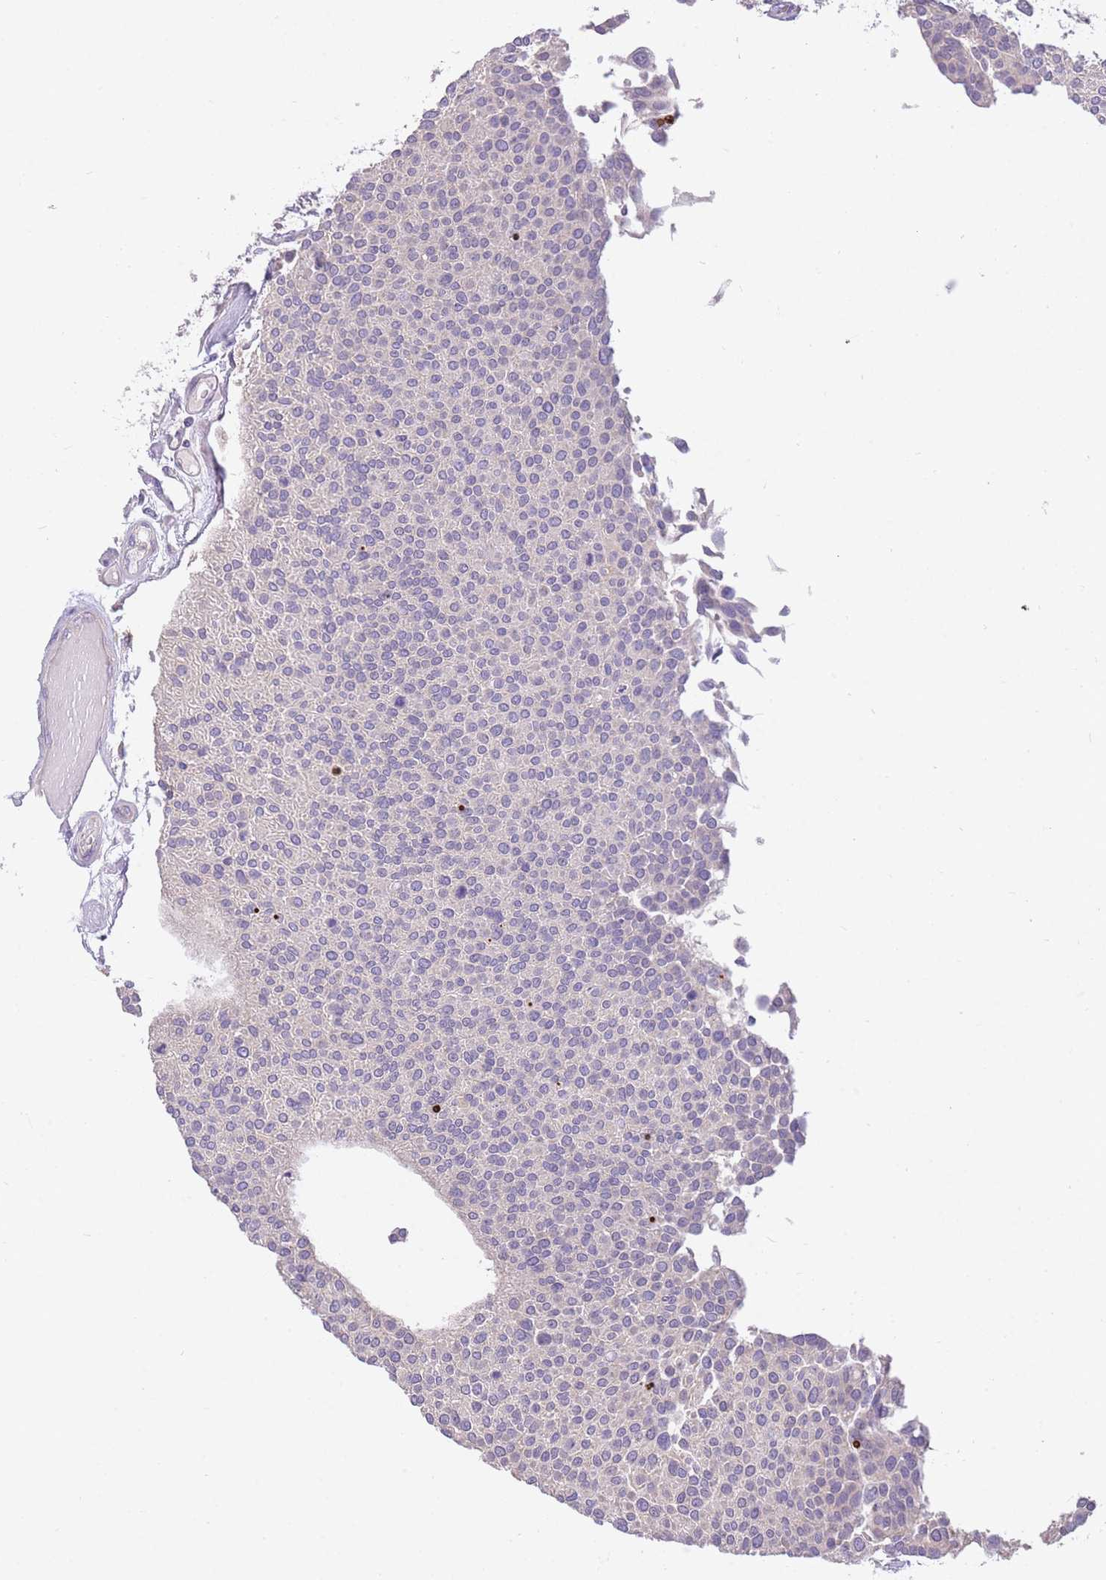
{"staining": {"intensity": "negative", "quantity": "none", "location": "none"}, "tissue": "urothelial cancer", "cell_type": "Tumor cells", "image_type": "cancer", "snomed": [{"axis": "morphology", "description": "Urothelial carcinoma, NOS"}, {"axis": "topography", "description": "Urinary bladder"}], "caption": "This histopathology image is of transitional cell carcinoma stained with IHC to label a protein in brown with the nuclei are counter-stained blue. There is no expression in tumor cells.", "gene": "OR5T1", "patient": {"sex": "male", "age": 55}}